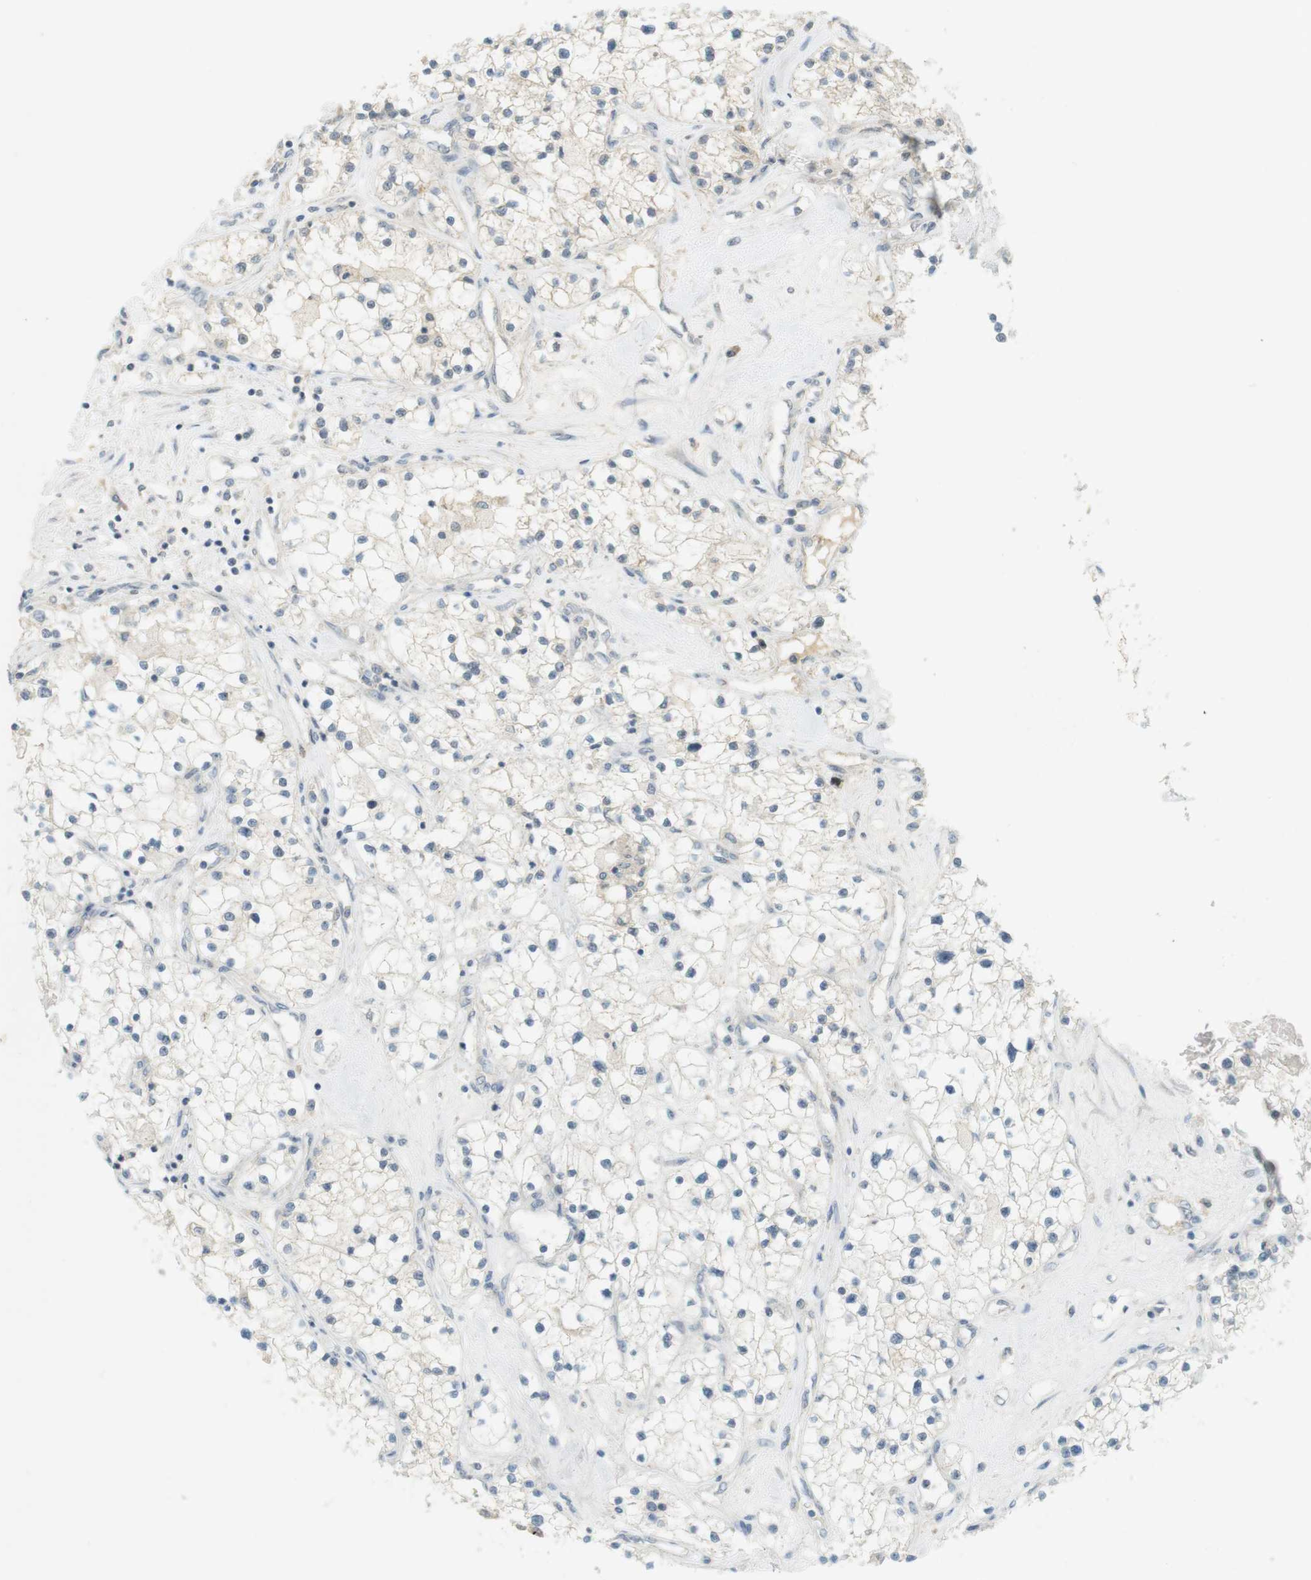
{"staining": {"intensity": "weak", "quantity": "<25%", "location": "cytoplasmic/membranous"}, "tissue": "renal cancer", "cell_type": "Tumor cells", "image_type": "cancer", "snomed": [{"axis": "morphology", "description": "Adenocarcinoma, NOS"}, {"axis": "topography", "description": "Kidney"}], "caption": "Renal cancer (adenocarcinoma) was stained to show a protein in brown. There is no significant positivity in tumor cells.", "gene": "TTK", "patient": {"sex": "male", "age": 68}}